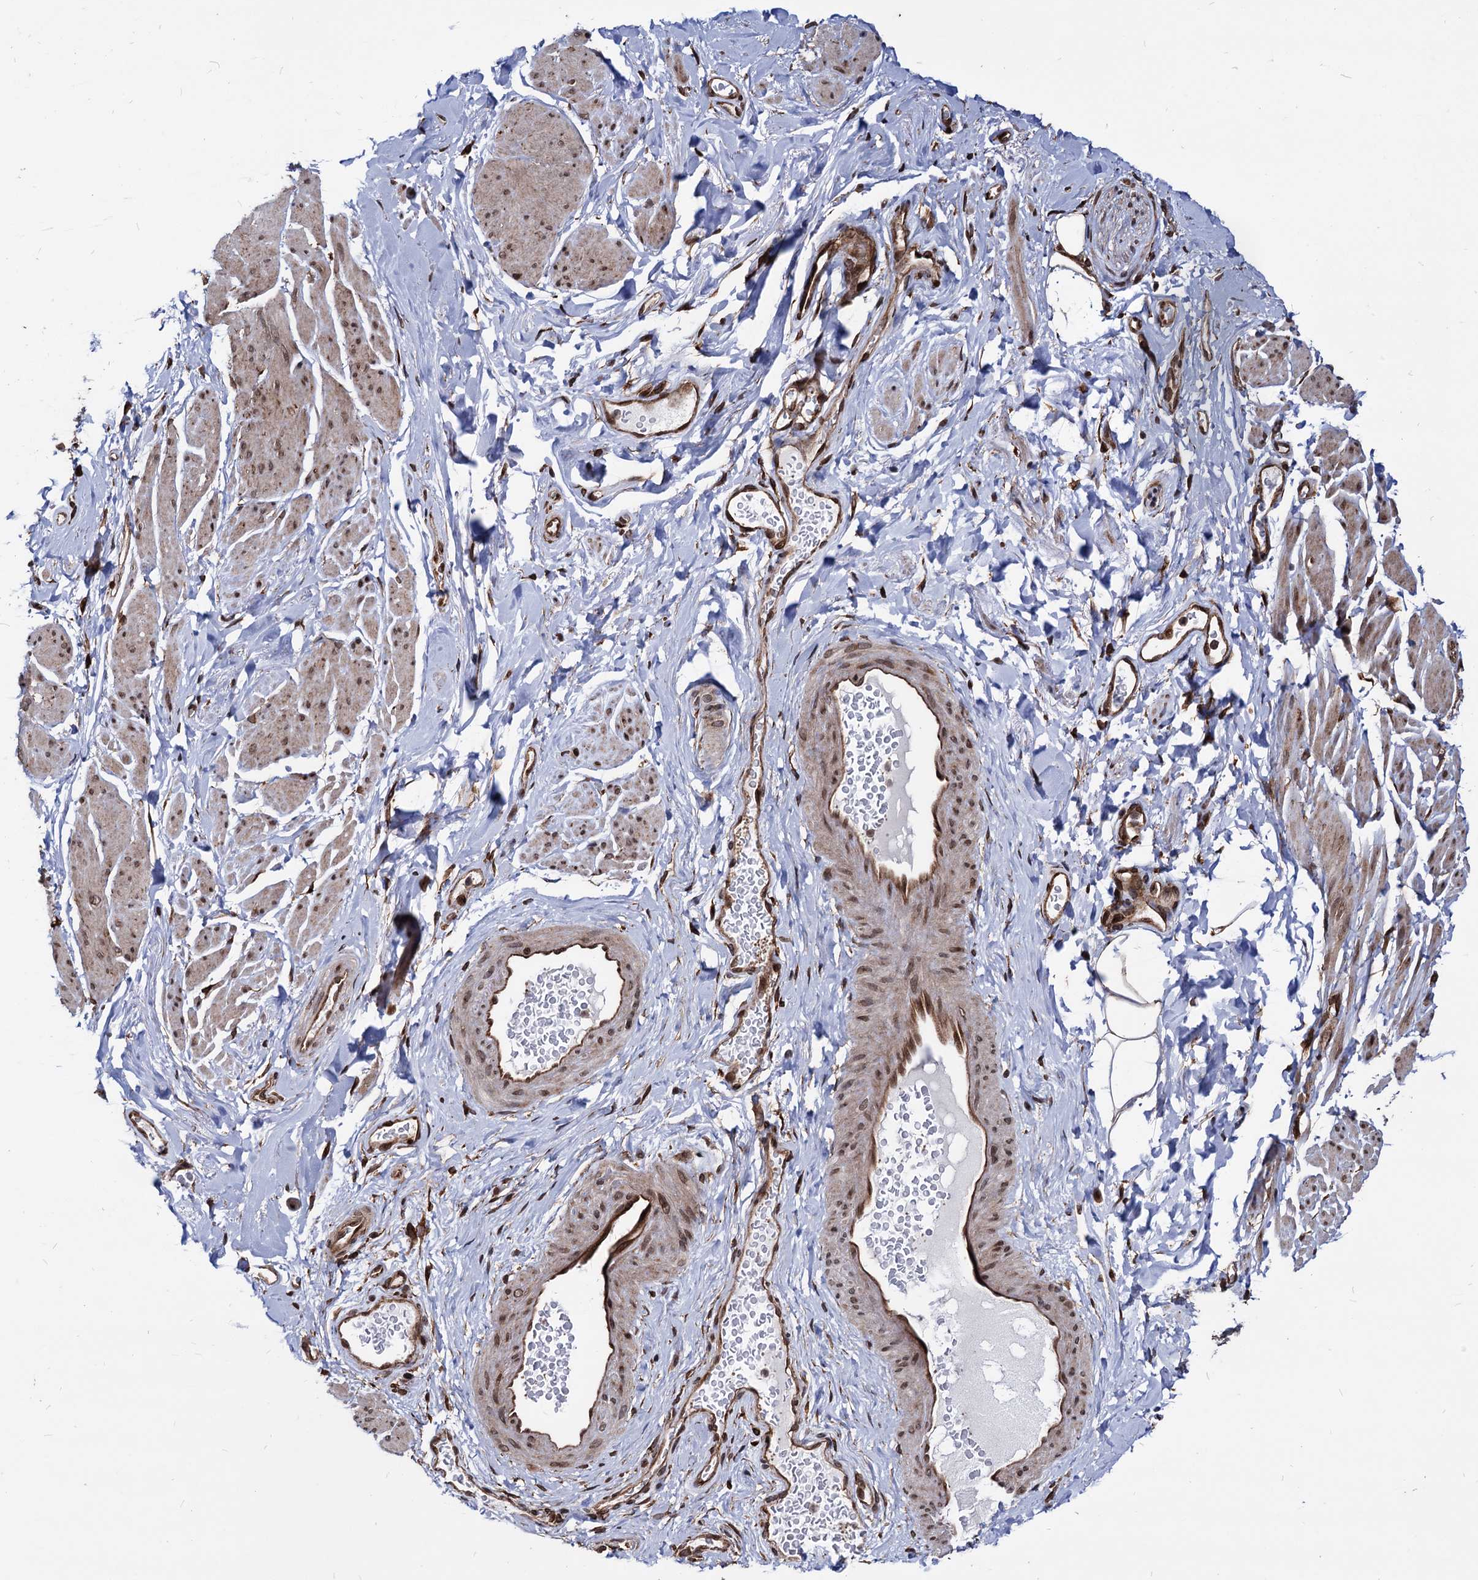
{"staining": {"intensity": "moderate", "quantity": "25%-75%", "location": "cytoplasmic/membranous,nuclear"}, "tissue": "smooth muscle", "cell_type": "Smooth muscle cells", "image_type": "normal", "snomed": [{"axis": "morphology", "description": "Normal tissue, NOS"}, {"axis": "topography", "description": "Smooth muscle"}, {"axis": "topography", "description": "Peripheral nerve tissue"}], "caption": "The immunohistochemical stain highlights moderate cytoplasmic/membranous,nuclear positivity in smooth muscle cells of normal smooth muscle. (brown staining indicates protein expression, while blue staining denotes nuclei).", "gene": "ANKRD12", "patient": {"sex": "male", "age": 69}}